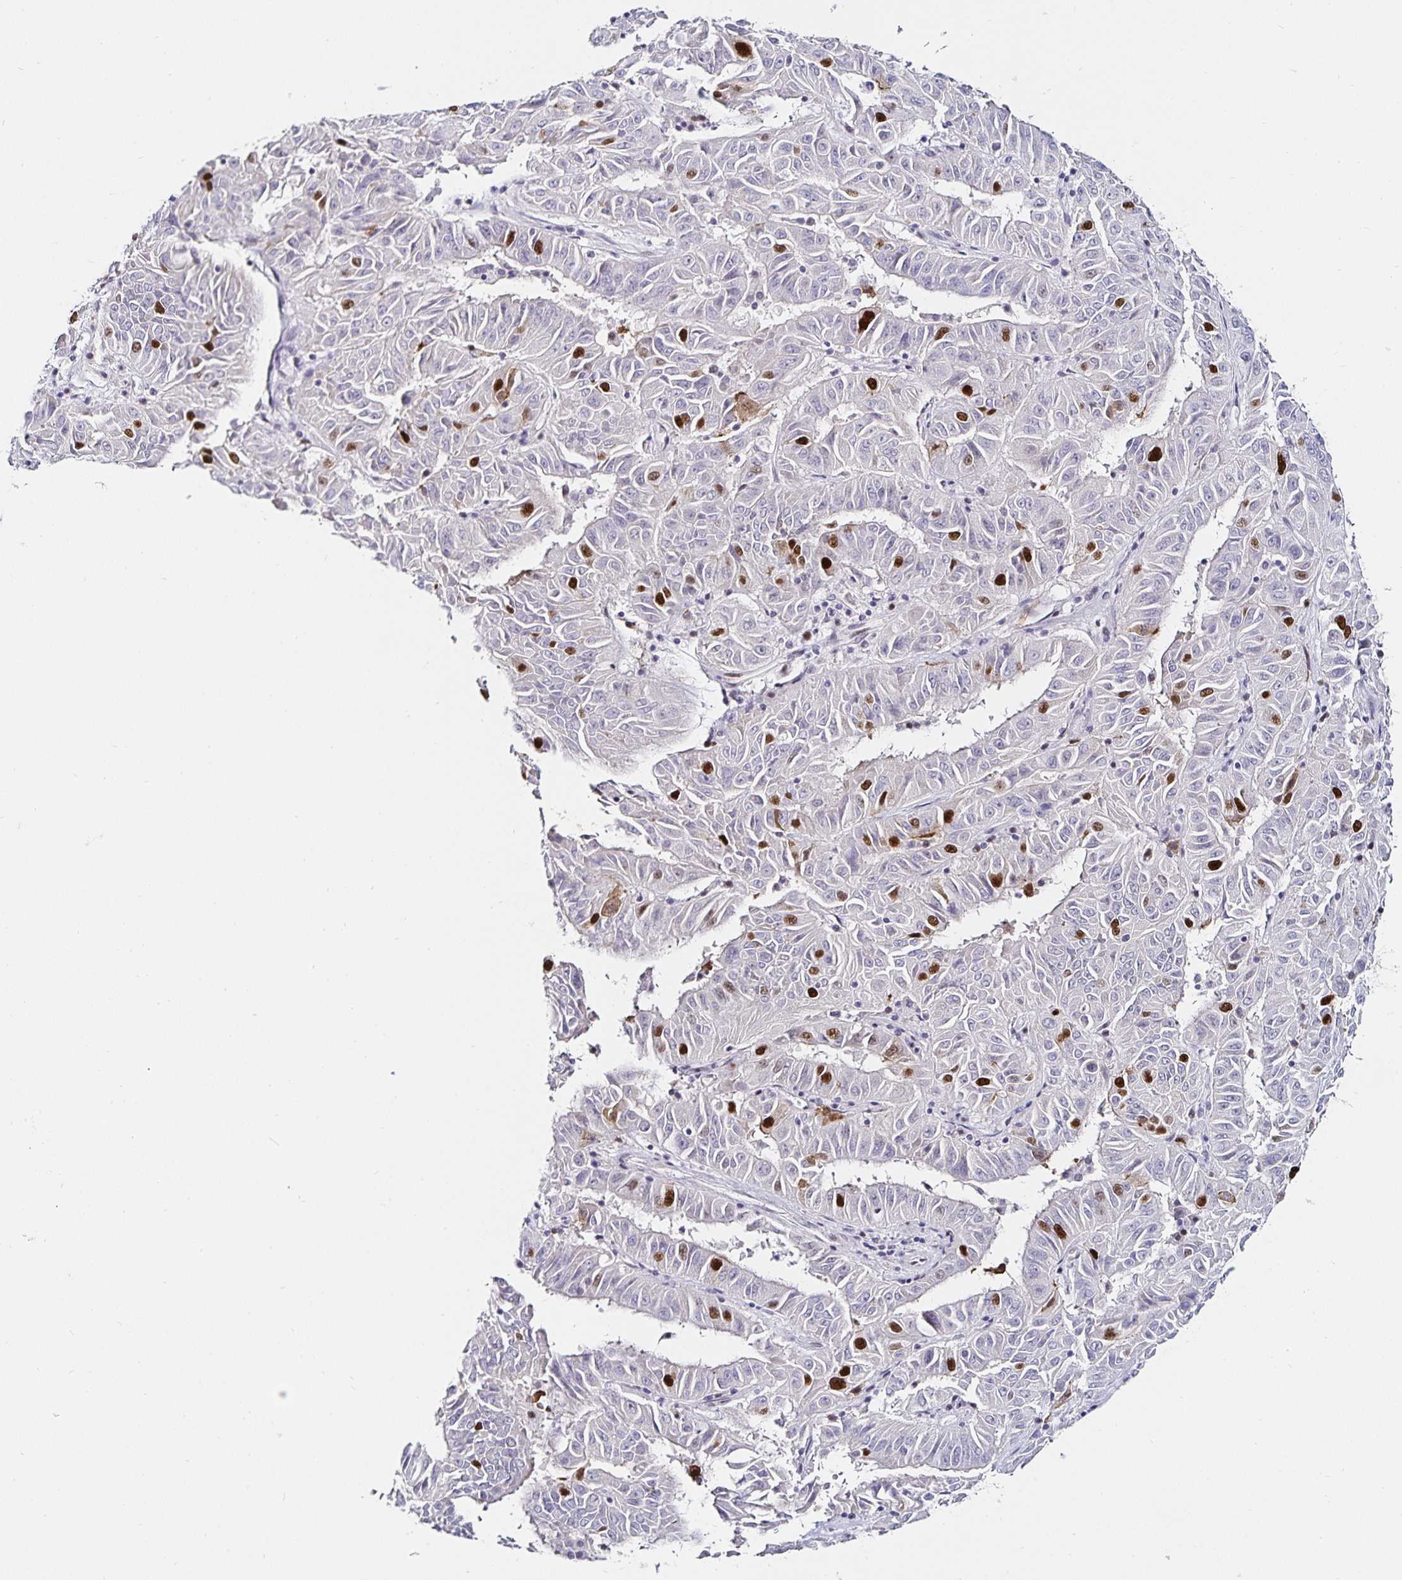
{"staining": {"intensity": "strong", "quantity": "<25%", "location": "nuclear"}, "tissue": "pancreatic cancer", "cell_type": "Tumor cells", "image_type": "cancer", "snomed": [{"axis": "morphology", "description": "Adenocarcinoma, NOS"}, {"axis": "topography", "description": "Pancreas"}], "caption": "Pancreatic adenocarcinoma tissue demonstrates strong nuclear positivity in about <25% of tumor cells", "gene": "ANLN", "patient": {"sex": "male", "age": 63}}